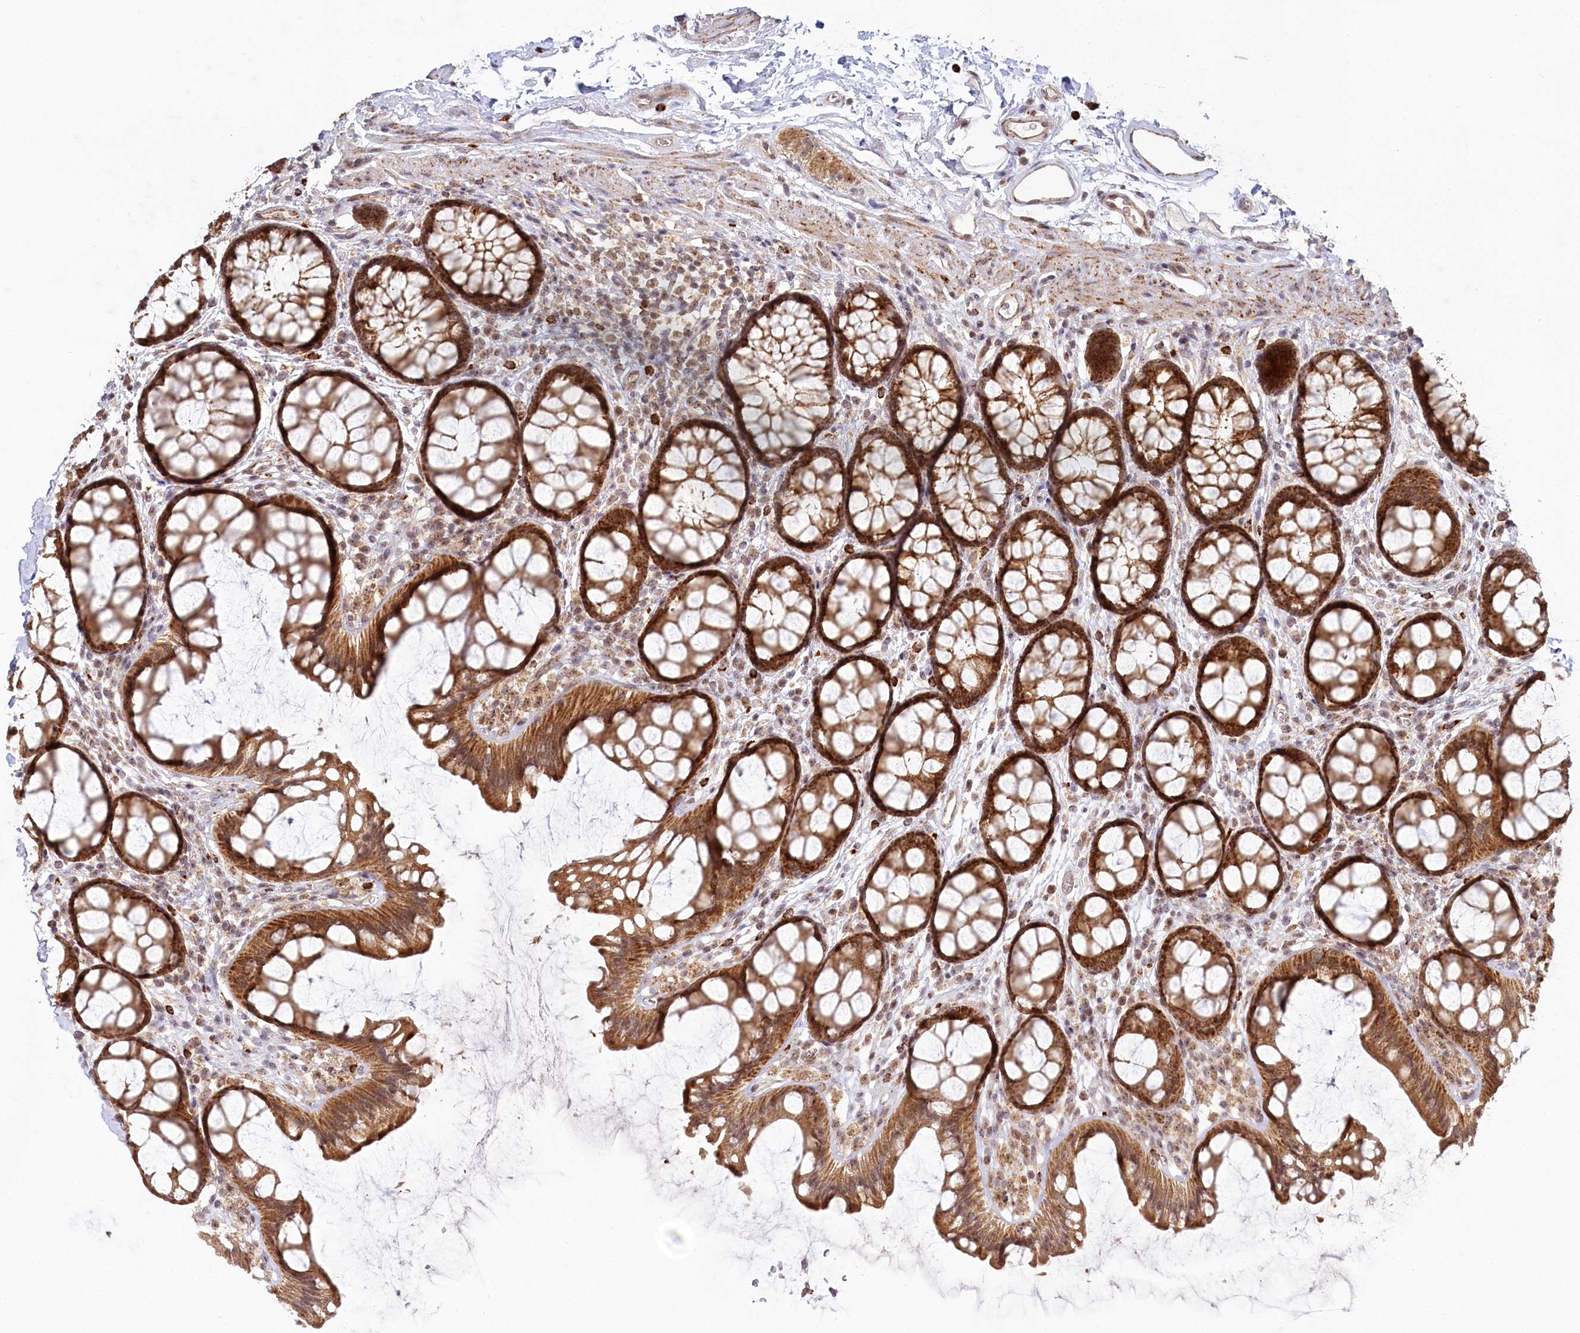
{"staining": {"intensity": "weak", "quantity": ">75%", "location": "cytoplasmic/membranous"}, "tissue": "colon", "cell_type": "Endothelial cells", "image_type": "normal", "snomed": [{"axis": "morphology", "description": "Normal tissue, NOS"}, {"axis": "topography", "description": "Colon"}], "caption": "IHC (DAB (3,3'-diaminobenzidine)) staining of normal colon exhibits weak cytoplasmic/membranous protein positivity in approximately >75% of endothelial cells. (DAB = brown stain, brightfield microscopy at high magnification).", "gene": "RTN4IP1", "patient": {"sex": "female", "age": 82}}